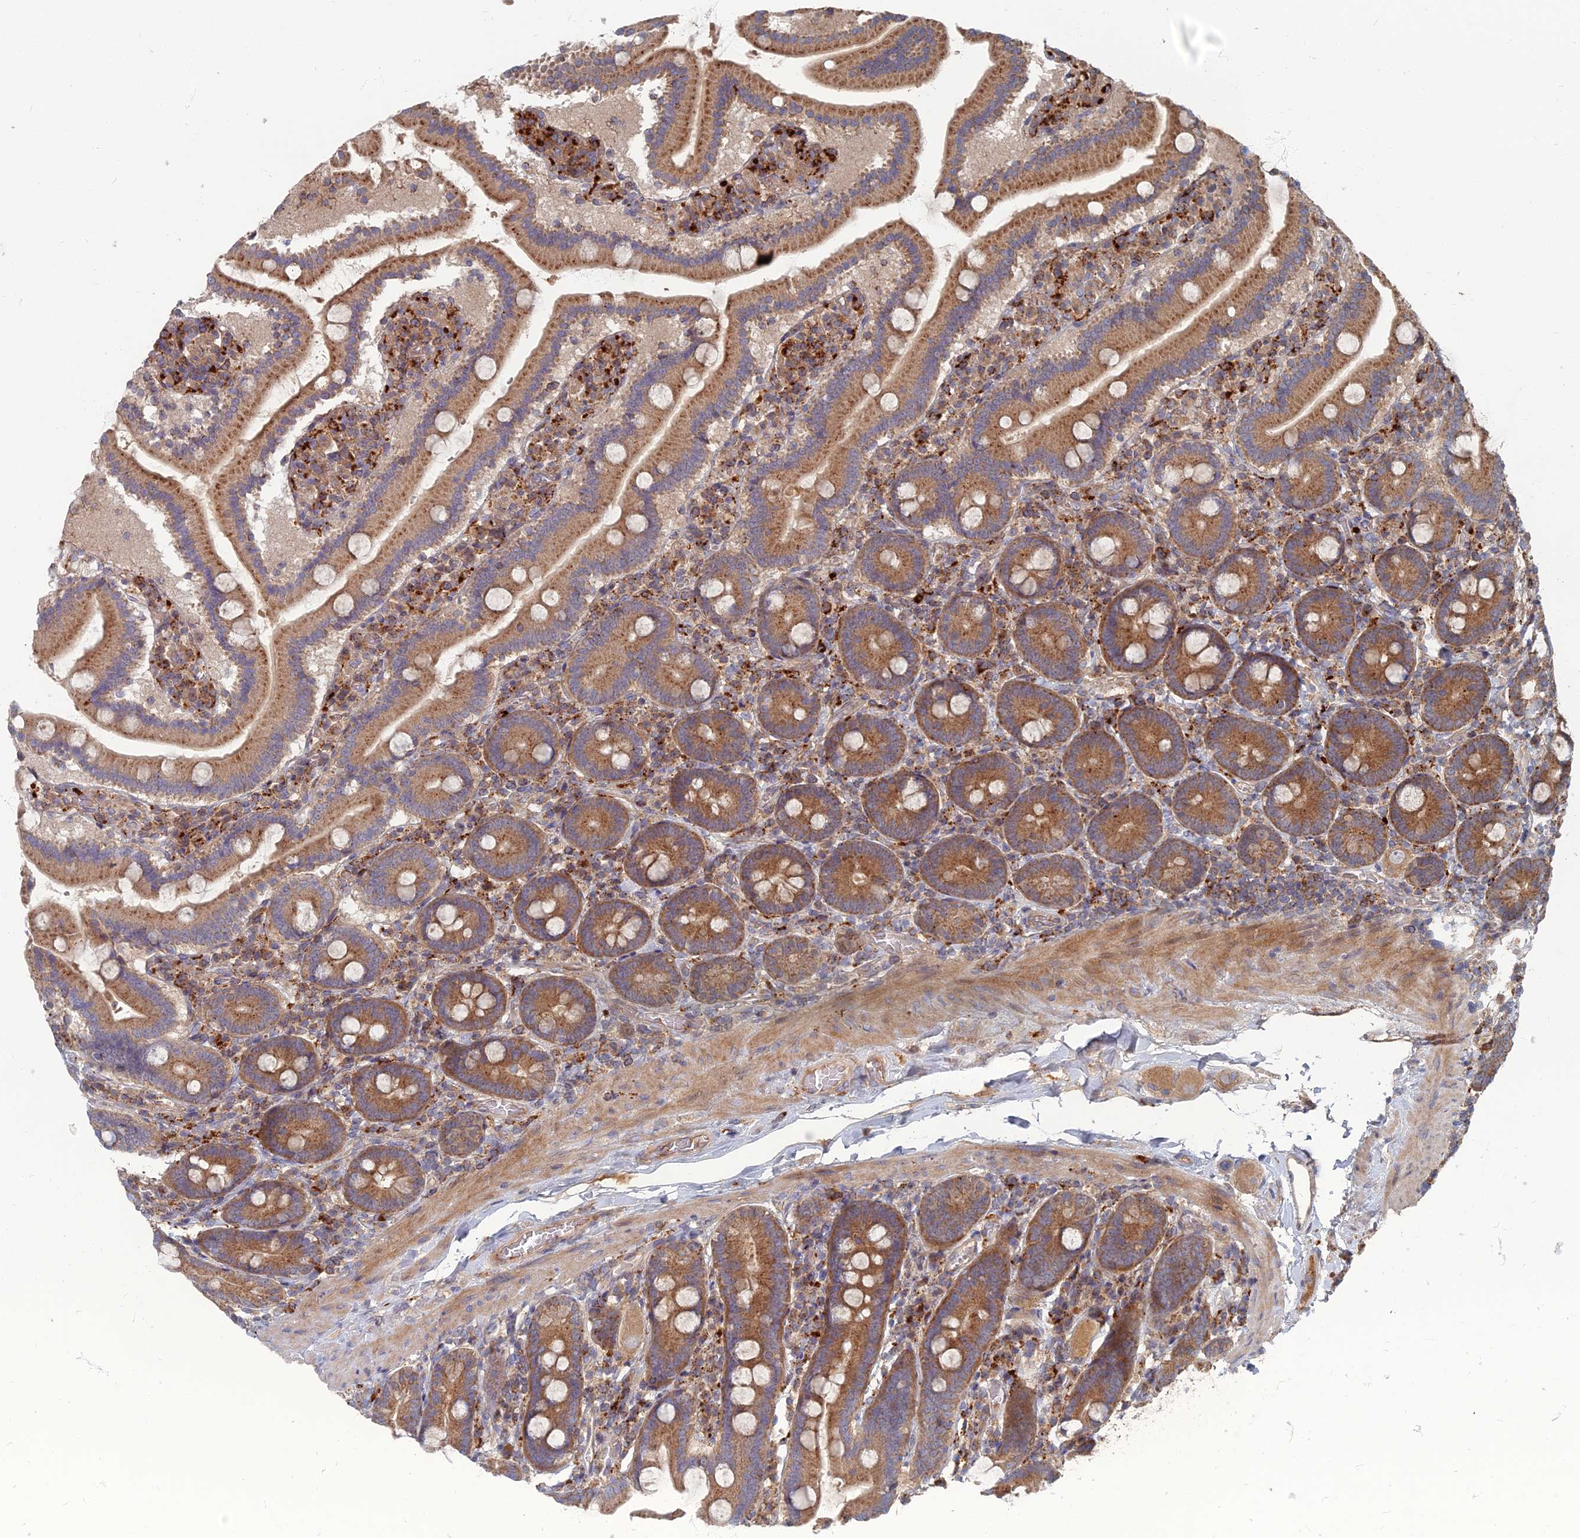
{"staining": {"intensity": "strong", "quantity": ">75%", "location": "cytoplasmic/membranous"}, "tissue": "duodenum", "cell_type": "Glandular cells", "image_type": "normal", "snomed": [{"axis": "morphology", "description": "Normal tissue, NOS"}, {"axis": "topography", "description": "Duodenum"}], "caption": "Brown immunohistochemical staining in normal duodenum demonstrates strong cytoplasmic/membranous positivity in about >75% of glandular cells.", "gene": "PPCDC", "patient": {"sex": "male", "age": 55}}